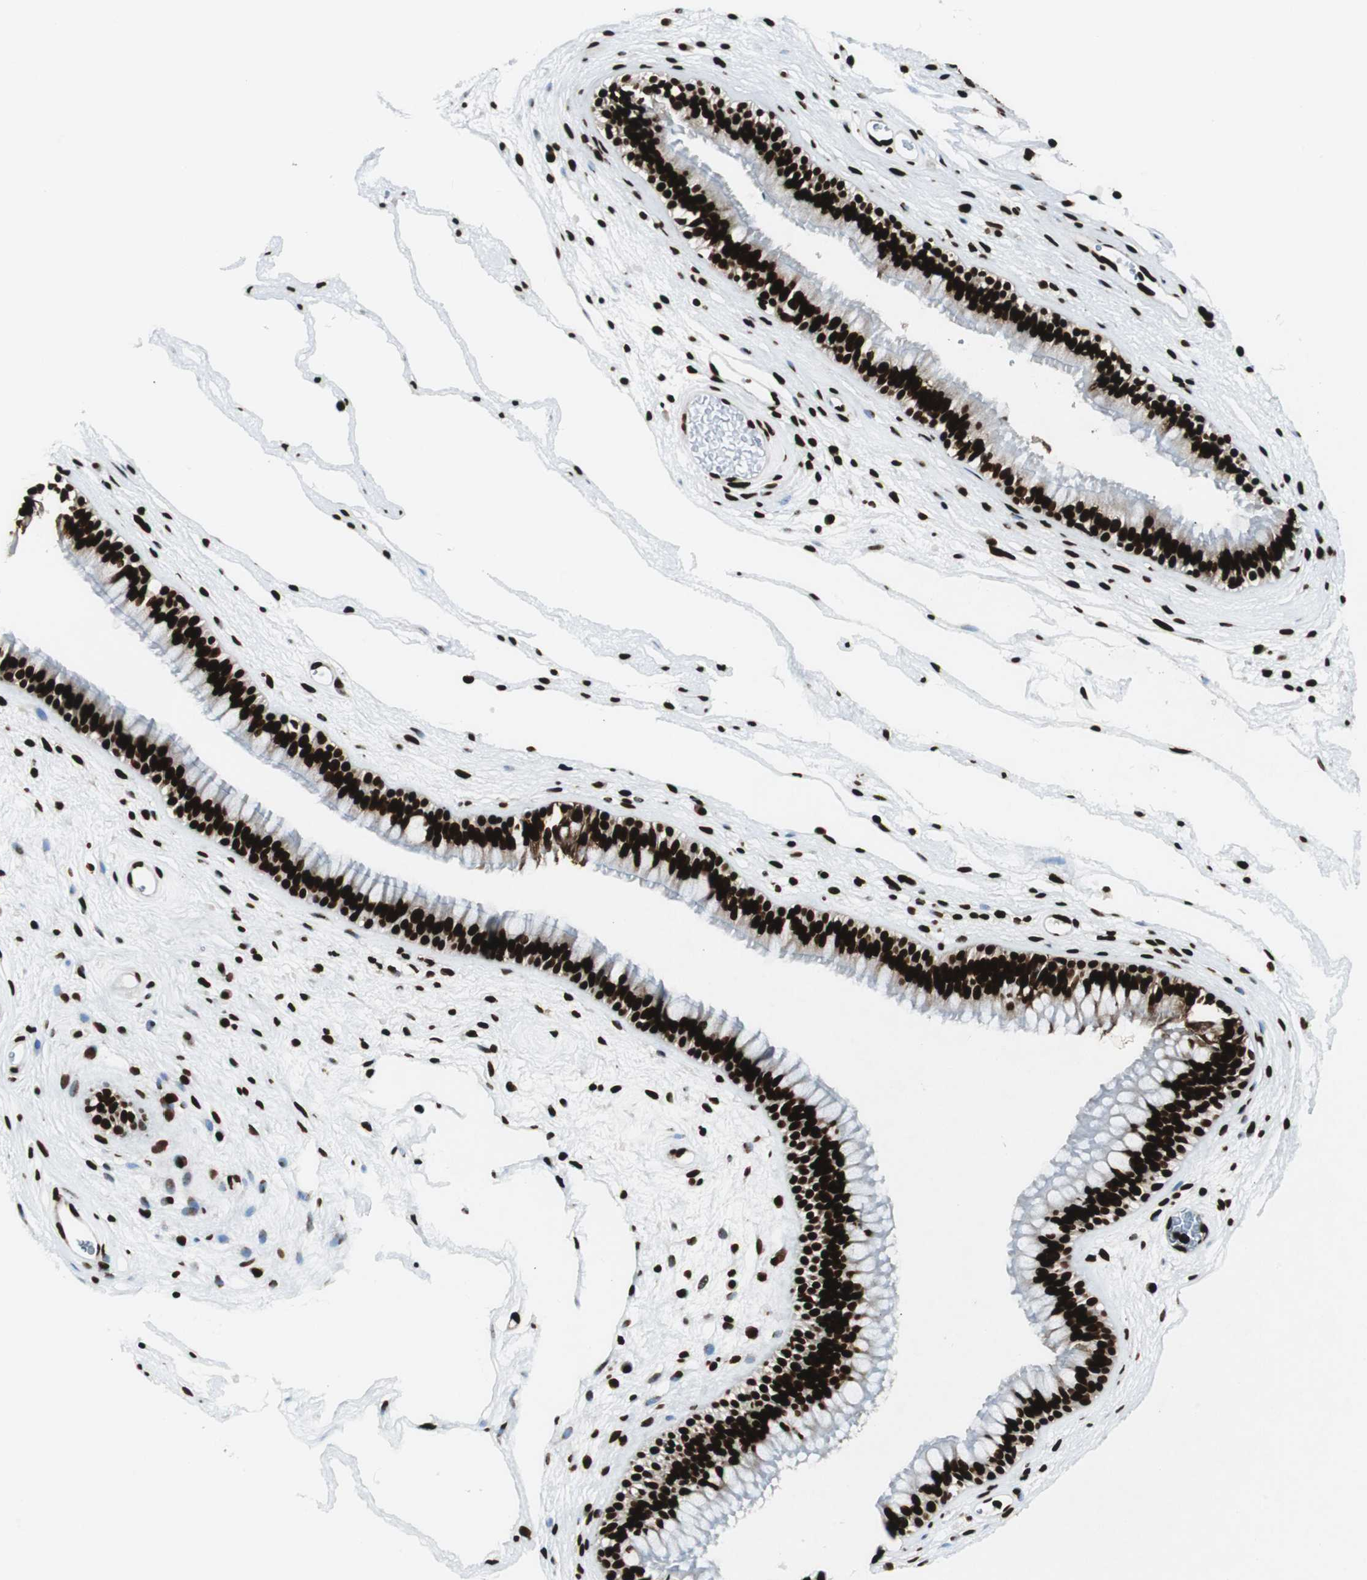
{"staining": {"intensity": "strong", "quantity": ">75%", "location": "nuclear"}, "tissue": "nasopharynx", "cell_type": "Respiratory epithelial cells", "image_type": "normal", "snomed": [{"axis": "morphology", "description": "Normal tissue, NOS"}, {"axis": "morphology", "description": "Inflammation, NOS"}, {"axis": "topography", "description": "Nasopharynx"}], "caption": "Strong nuclear expression is appreciated in about >75% of respiratory epithelial cells in unremarkable nasopharynx.", "gene": "EWSR1", "patient": {"sex": "male", "age": 48}}